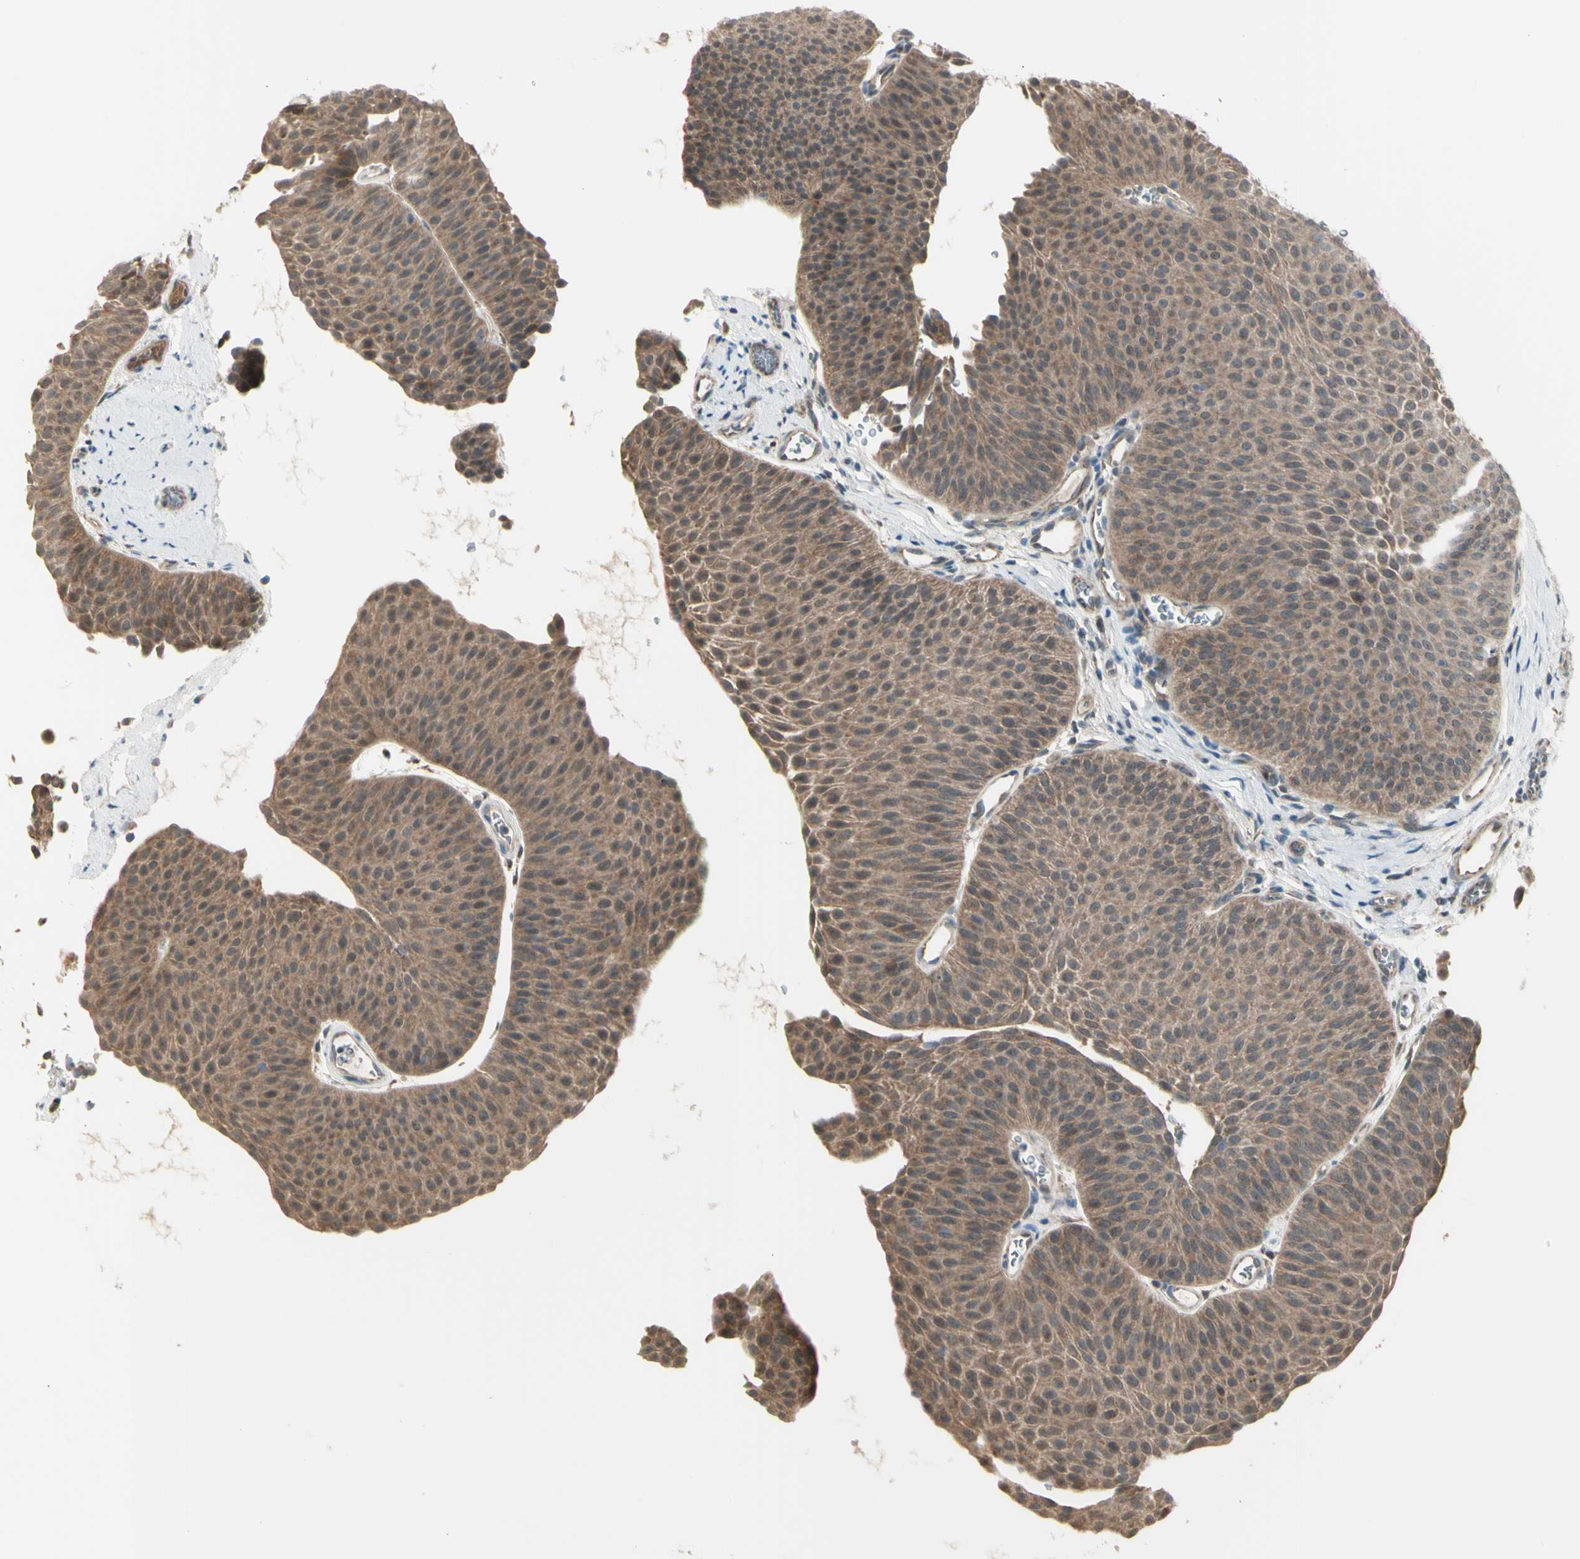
{"staining": {"intensity": "moderate", "quantity": "25%-75%", "location": "cytoplasmic/membranous"}, "tissue": "urothelial cancer", "cell_type": "Tumor cells", "image_type": "cancer", "snomed": [{"axis": "morphology", "description": "Urothelial carcinoma, Low grade"}, {"axis": "topography", "description": "Urinary bladder"}], "caption": "A brown stain shows moderate cytoplasmic/membranous positivity of a protein in urothelial cancer tumor cells.", "gene": "NAXD", "patient": {"sex": "female", "age": 60}}